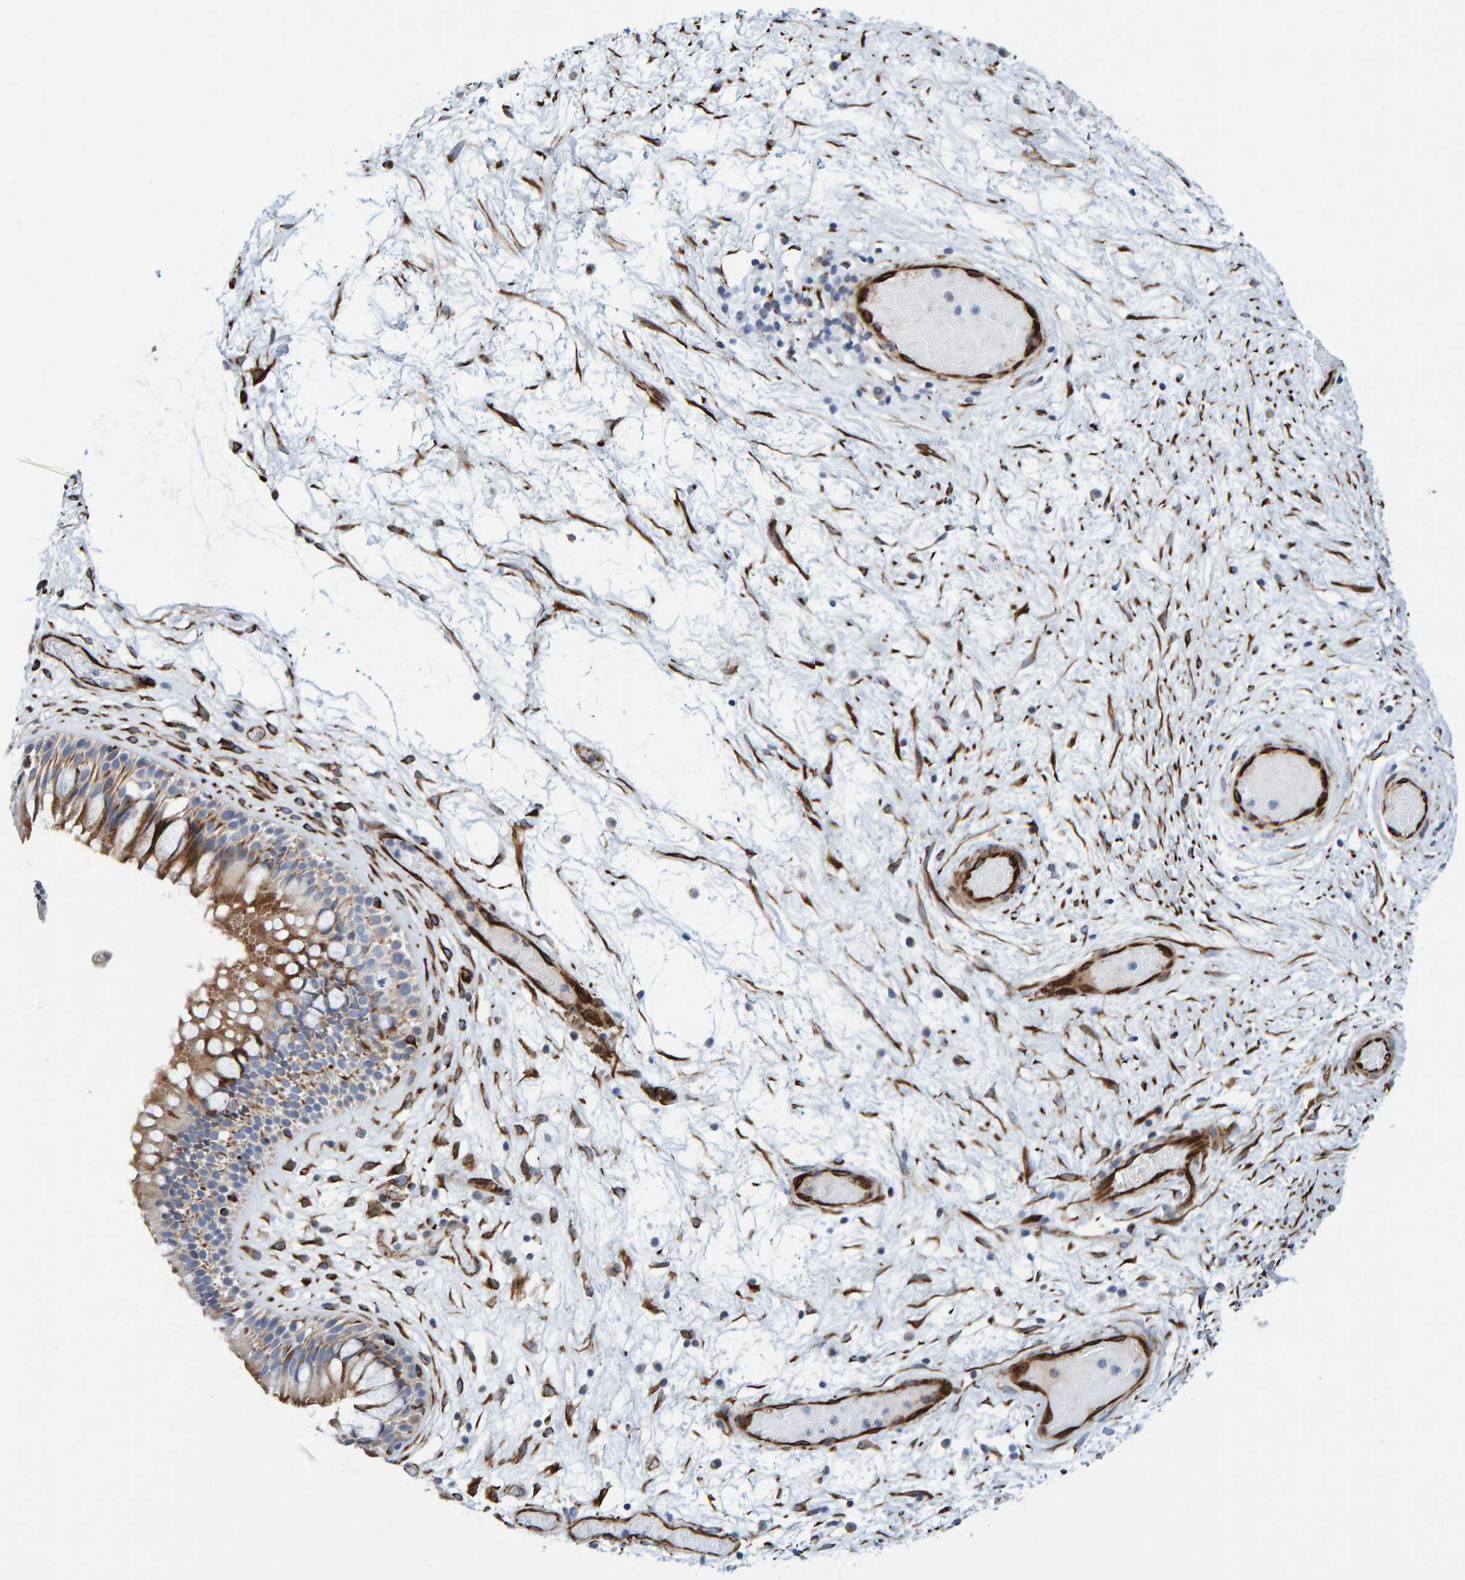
{"staining": {"intensity": "moderate", "quantity": "<25%", "location": "cytoplasmic/membranous"}, "tissue": "nasopharynx", "cell_type": "Respiratory epithelial cells", "image_type": "normal", "snomed": [{"axis": "morphology", "description": "Normal tissue, NOS"}, {"axis": "morphology", "description": "Inflammation, NOS"}, {"axis": "topography", "description": "Nasopharynx"}], "caption": "This is an image of immunohistochemistry (IHC) staining of benign nasopharynx, which shows moderate positivity in the cytoplasmic/membranous of respiratory epithelial cells.", "gene": "POLG2", "patient": {"sex": "male", "age": 48}}